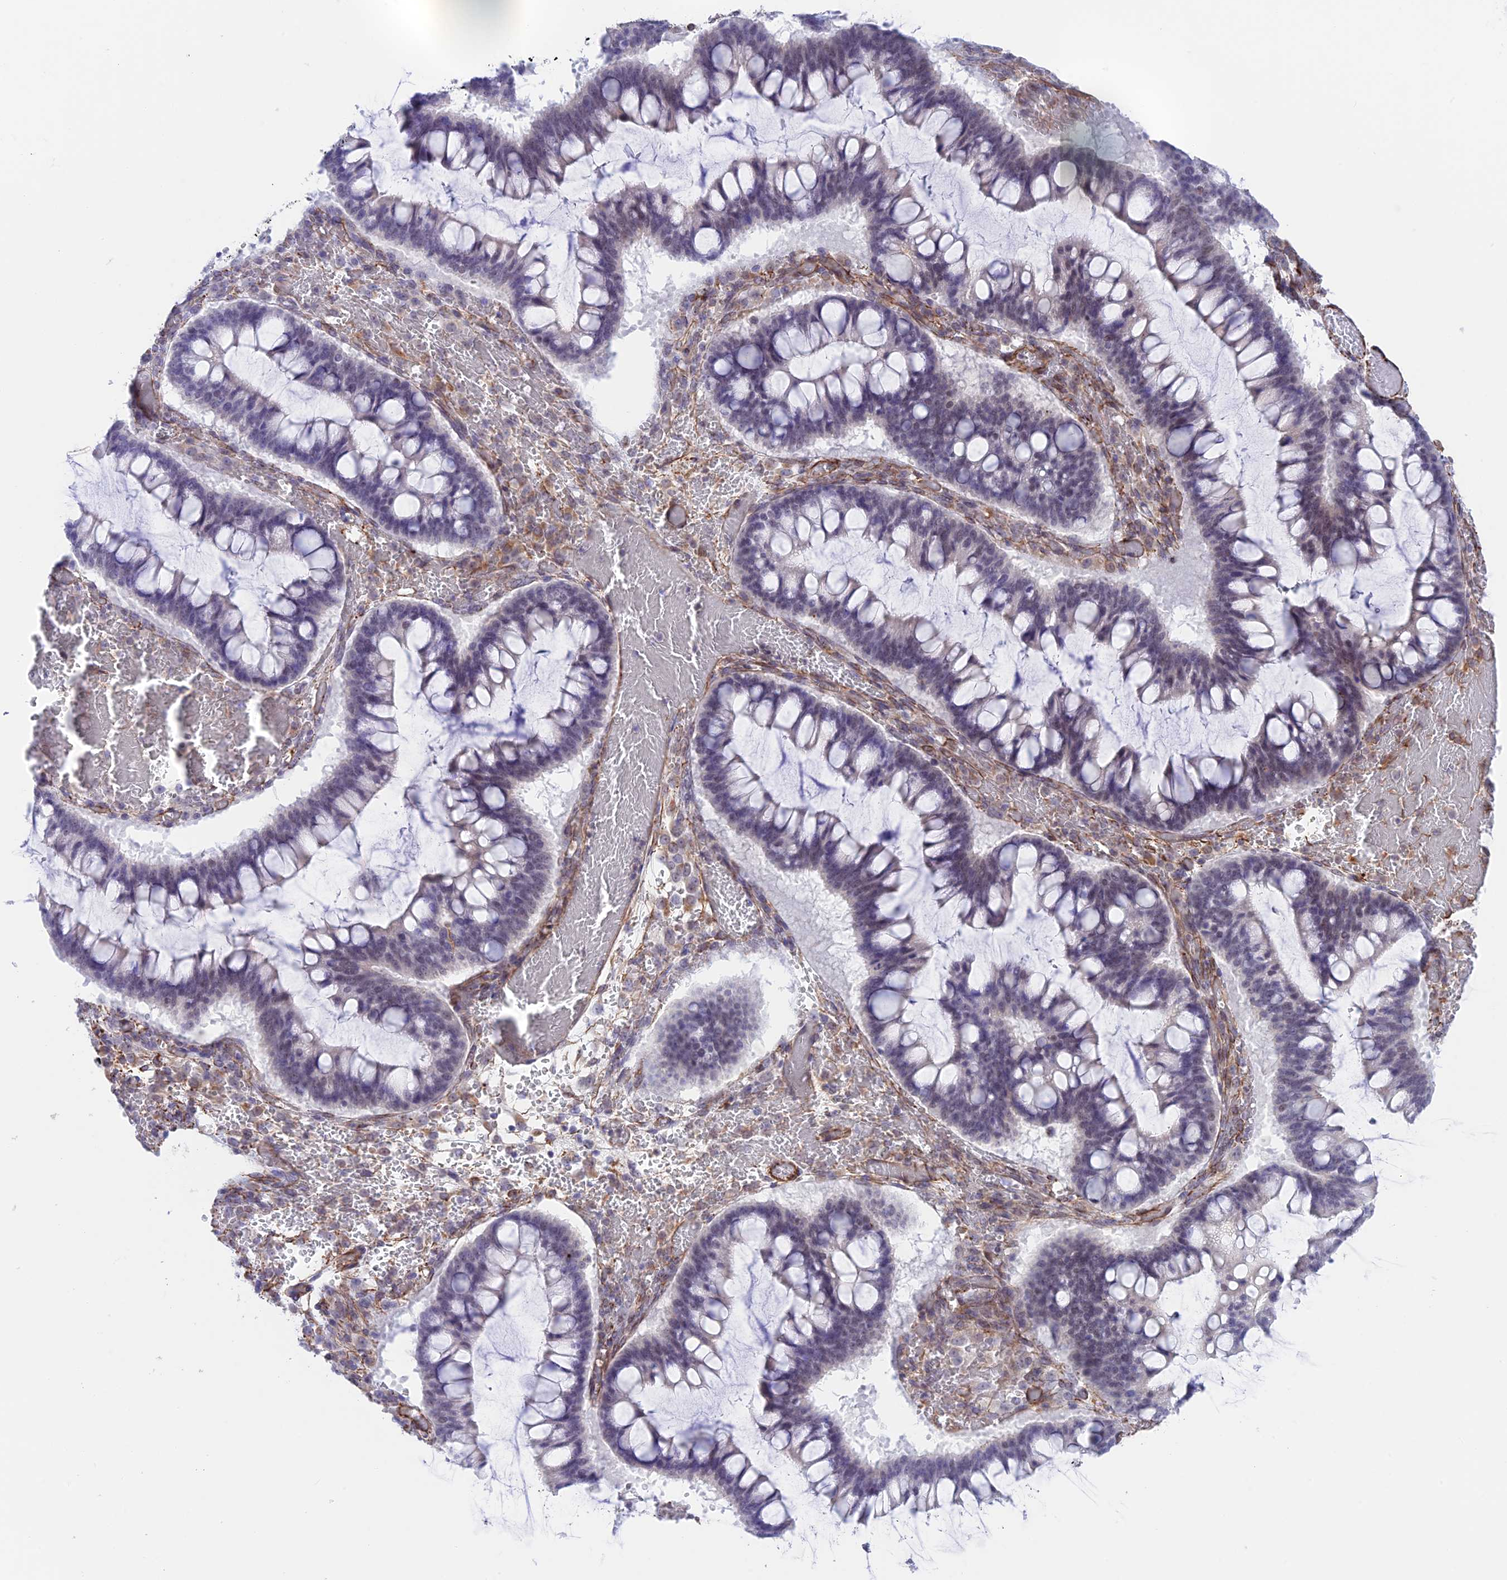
{"staining": {"intensity": "negative", "quantity": "none", "location": "none"}, "tissue": "ovarian cancer", "cell_type": "Tumor cells", "image_type": "cancer", "snomed": [{"axis": "morphology", "description": "Cystadenocarcinoma, mucinous, NOS"}, {"axis": "topography", "description": "Ovary"}], "caption": "Tumor cells show no significant positivity in mucinous cystadenocarcinoma (ovarian).", "gene": "ZNF652", "patient": {"sex": "female", "age": 73}}